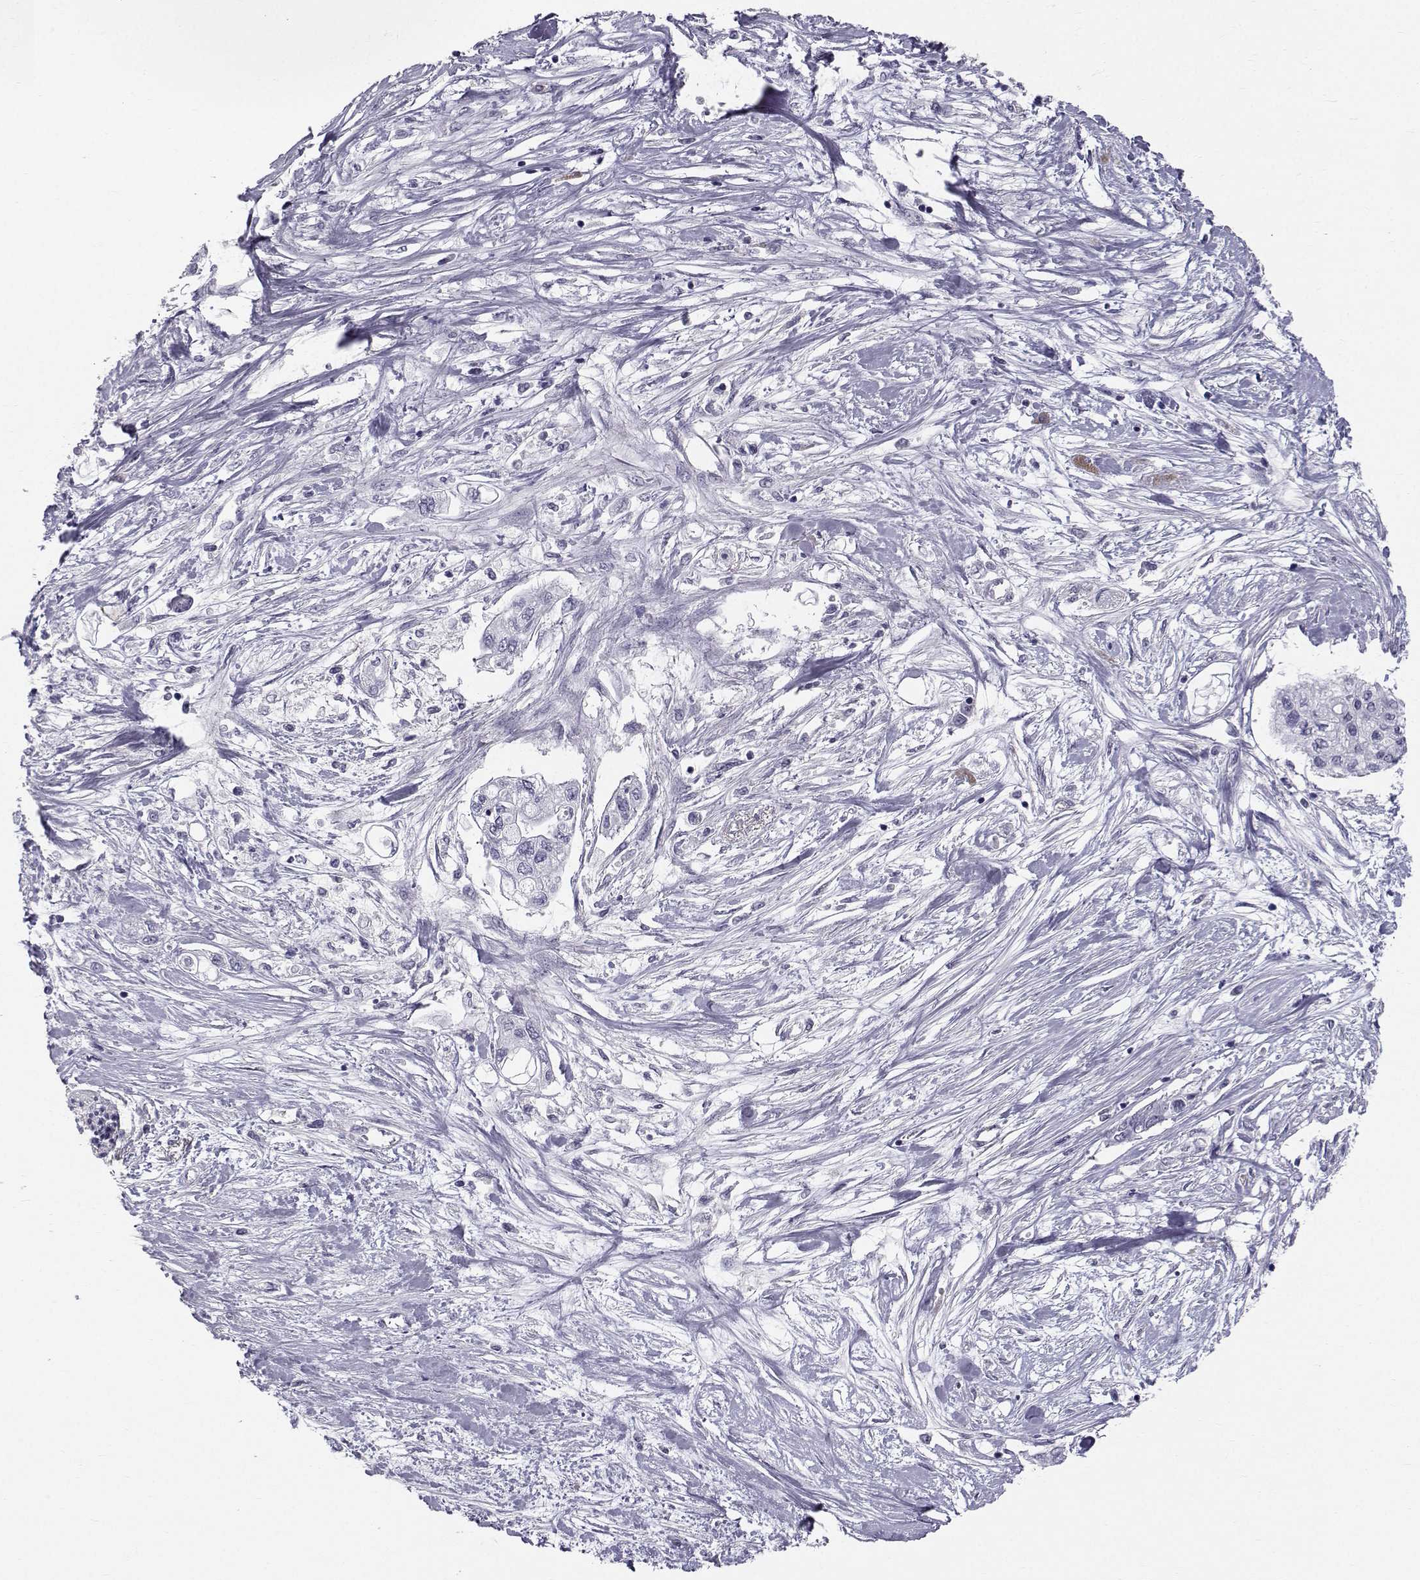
{"staining": {"intensity": "negative", "quantity": "none", "location": "none"}, "tissue": "pancreatic cancer", "cell_type": "Tumor cells", "image_type": "cancer", "snomed": [{"axis": "morphology", "description": "Adenocarcinoma, NOS"}, {"axis": "topography", "description": "Pancreas"}], "caption": "An image of human adenocarcinoma (pancreatic) is negative for staining in tumor cells.", "gene": "SPDYE4", "patient": {"sex": "female", "age": 77}}